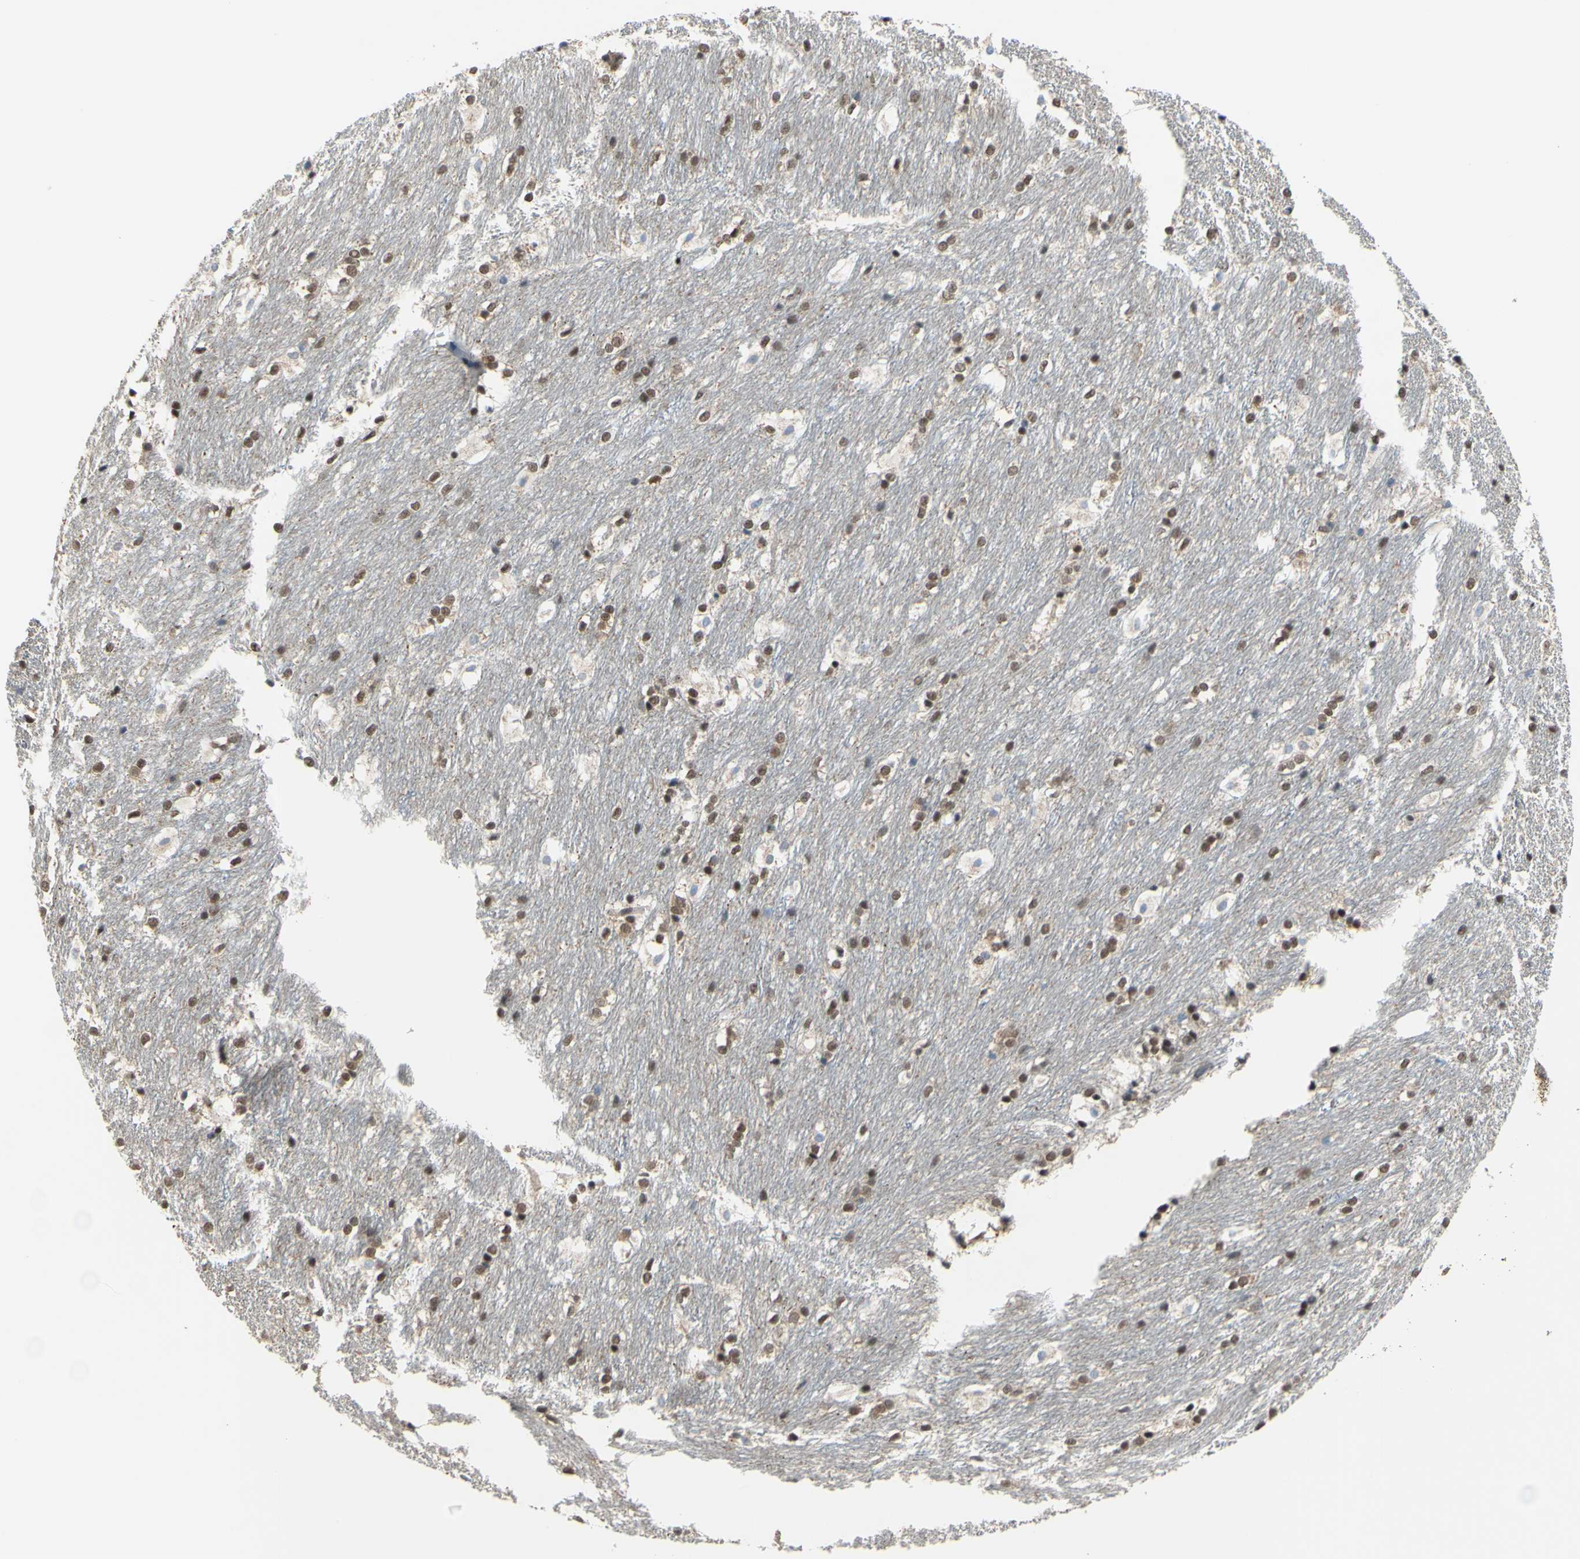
{"staining": {"intensity": "moderate", "quantity": "25%-75%", "location": "cytoplasmic/membranous,nuclear"}, "tissue": "caudate", "cell_type": "Glial cells", "image_type": "normal", "snomed": [{"axis": "morphology", "description": "Normal tissue, NOS"}, {"axis": "topography", "description": "Lateral ventricle wall"}], "caption": "Normal caudate was stained to show a protein in brown. There is medium levels of moderate cytoplasmic/membranous,nuclear positivity in approximately 25%-75% of glial cells.", "gene": "SP4", "patient": {"sex": "female", "age": 19}}